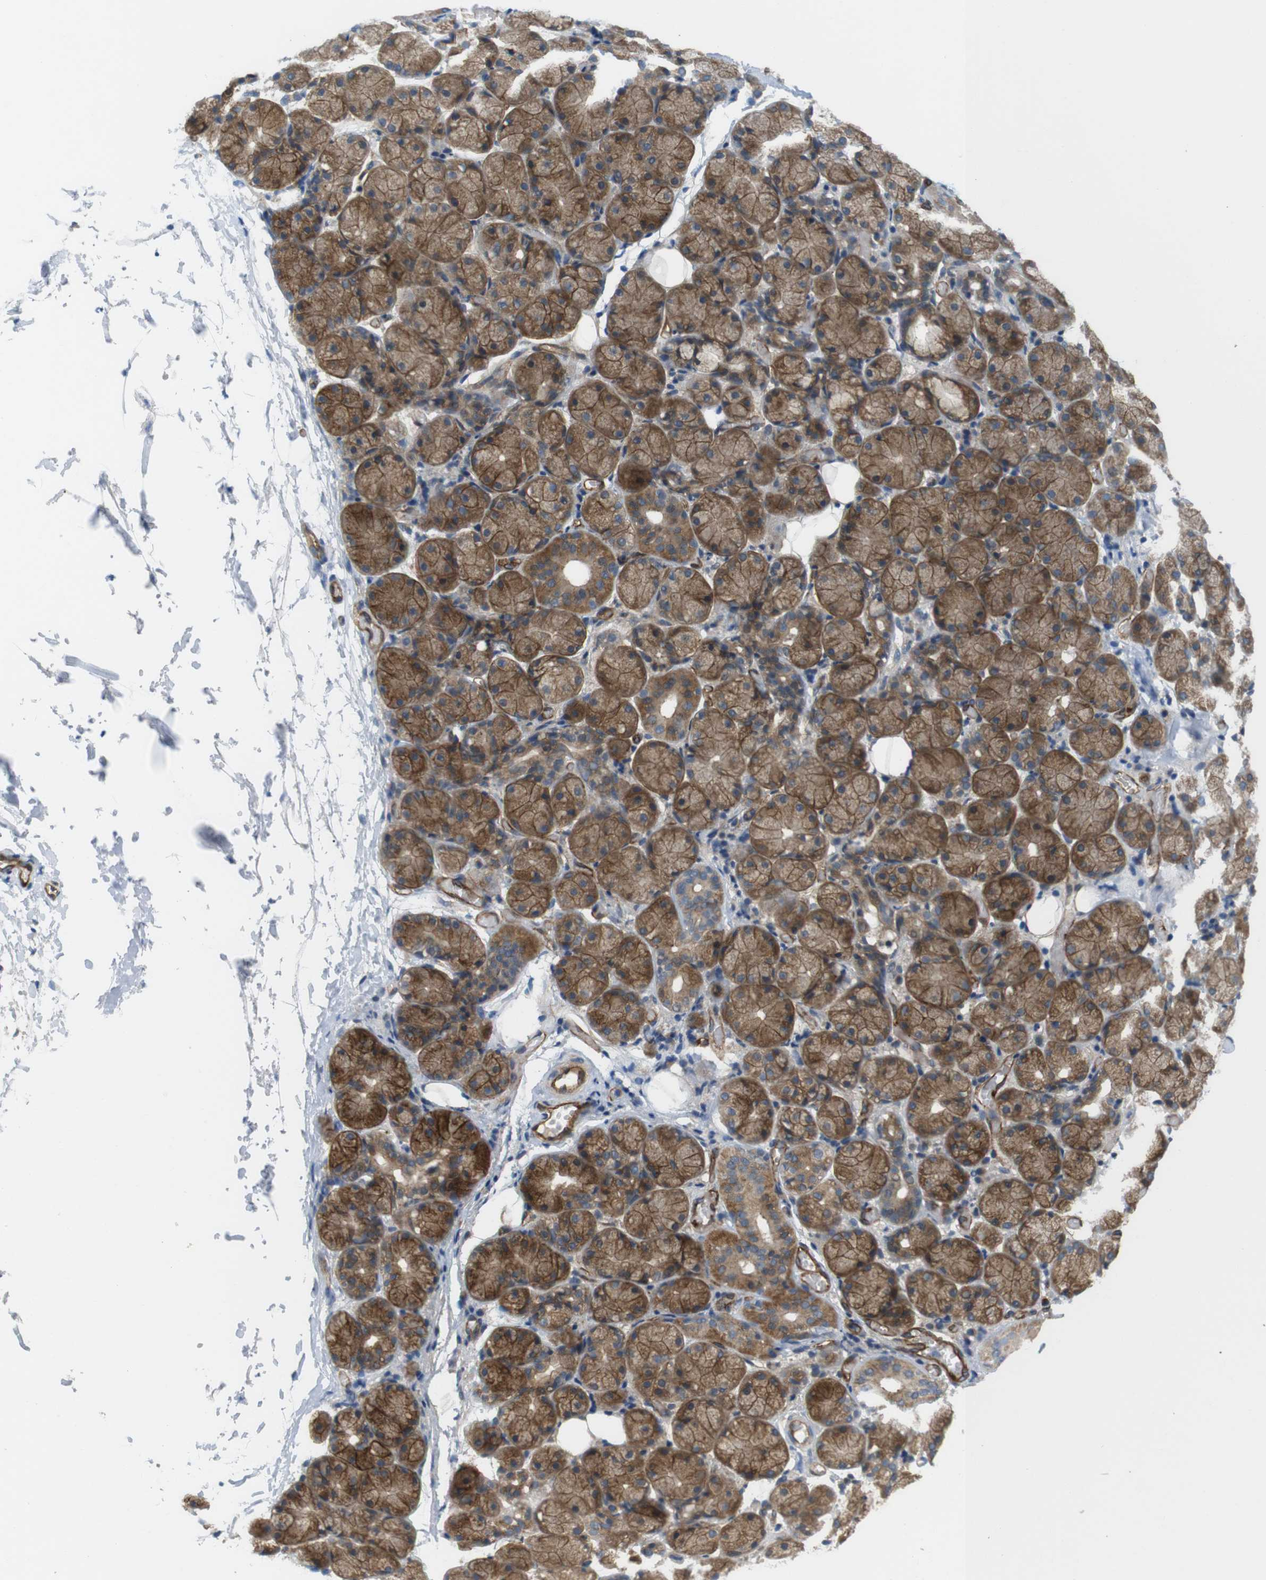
{"staining": {"intensity": "strong", "quantity": ">75%", "location": "cytoplasmic/membranous"}, "tissue": "salivary gland", "cell_type": "Glandular cells", "image_type": "normal", "snomed": [{"axis": "morphology", "description": "Normal tissue, NOS"}, {"axis": "topography", "description": "Salivary gland"}], "caption": "Immunohistochemical staining of unremarkable human salivary gland shows strong cytoplasmic/membranous protein expression in about >75% of glandular cells. The staining was performed using DAB, with brown indicating positive protein expression. Nuclei are stained blue with hematoxylin.", "gene": "BVES", "patient": {"sex": "female", "age": 24}}